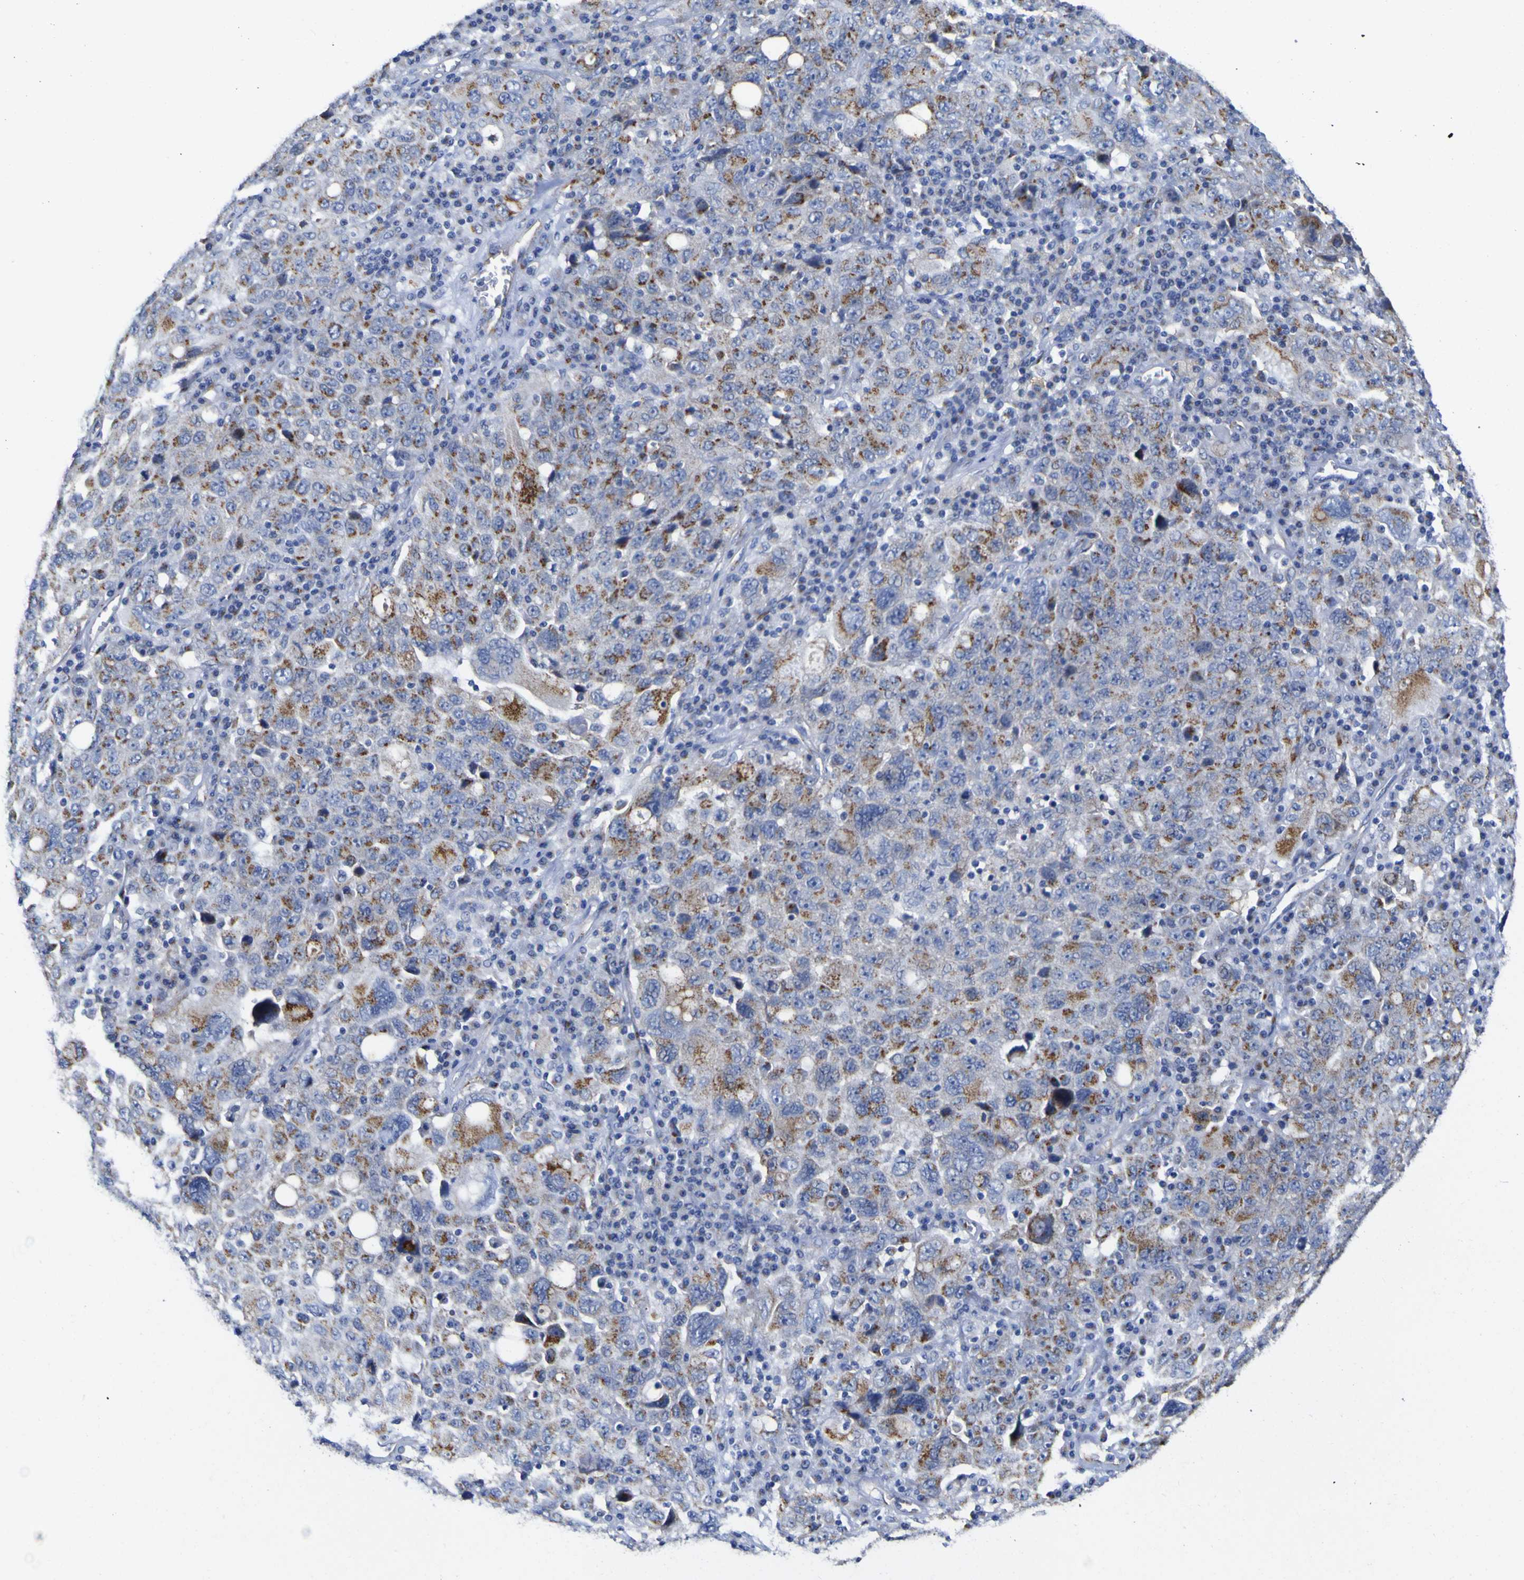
{"staining": {"intensity": "moderate", "quantity": "25%-75%", "location": "cytoplasmic/membranous"}, "tissue": "ovarian cancer", "cell_type": "Tumor cells", "image_type": "cancer", "snomed": [{"axis": "morphology", "description": "Carcinoma, endometroid"}, {"axis": "topography", "description": "Ovary"}], "caption": "The histopathology image reveals a brown stain indicating the presence of a protein in the cytoplasmic/membranous of tumor cells in ovarian endometroid carcinoma.", "gene": "GOLM1", "patient": {"sex": "female", "age": 62}}